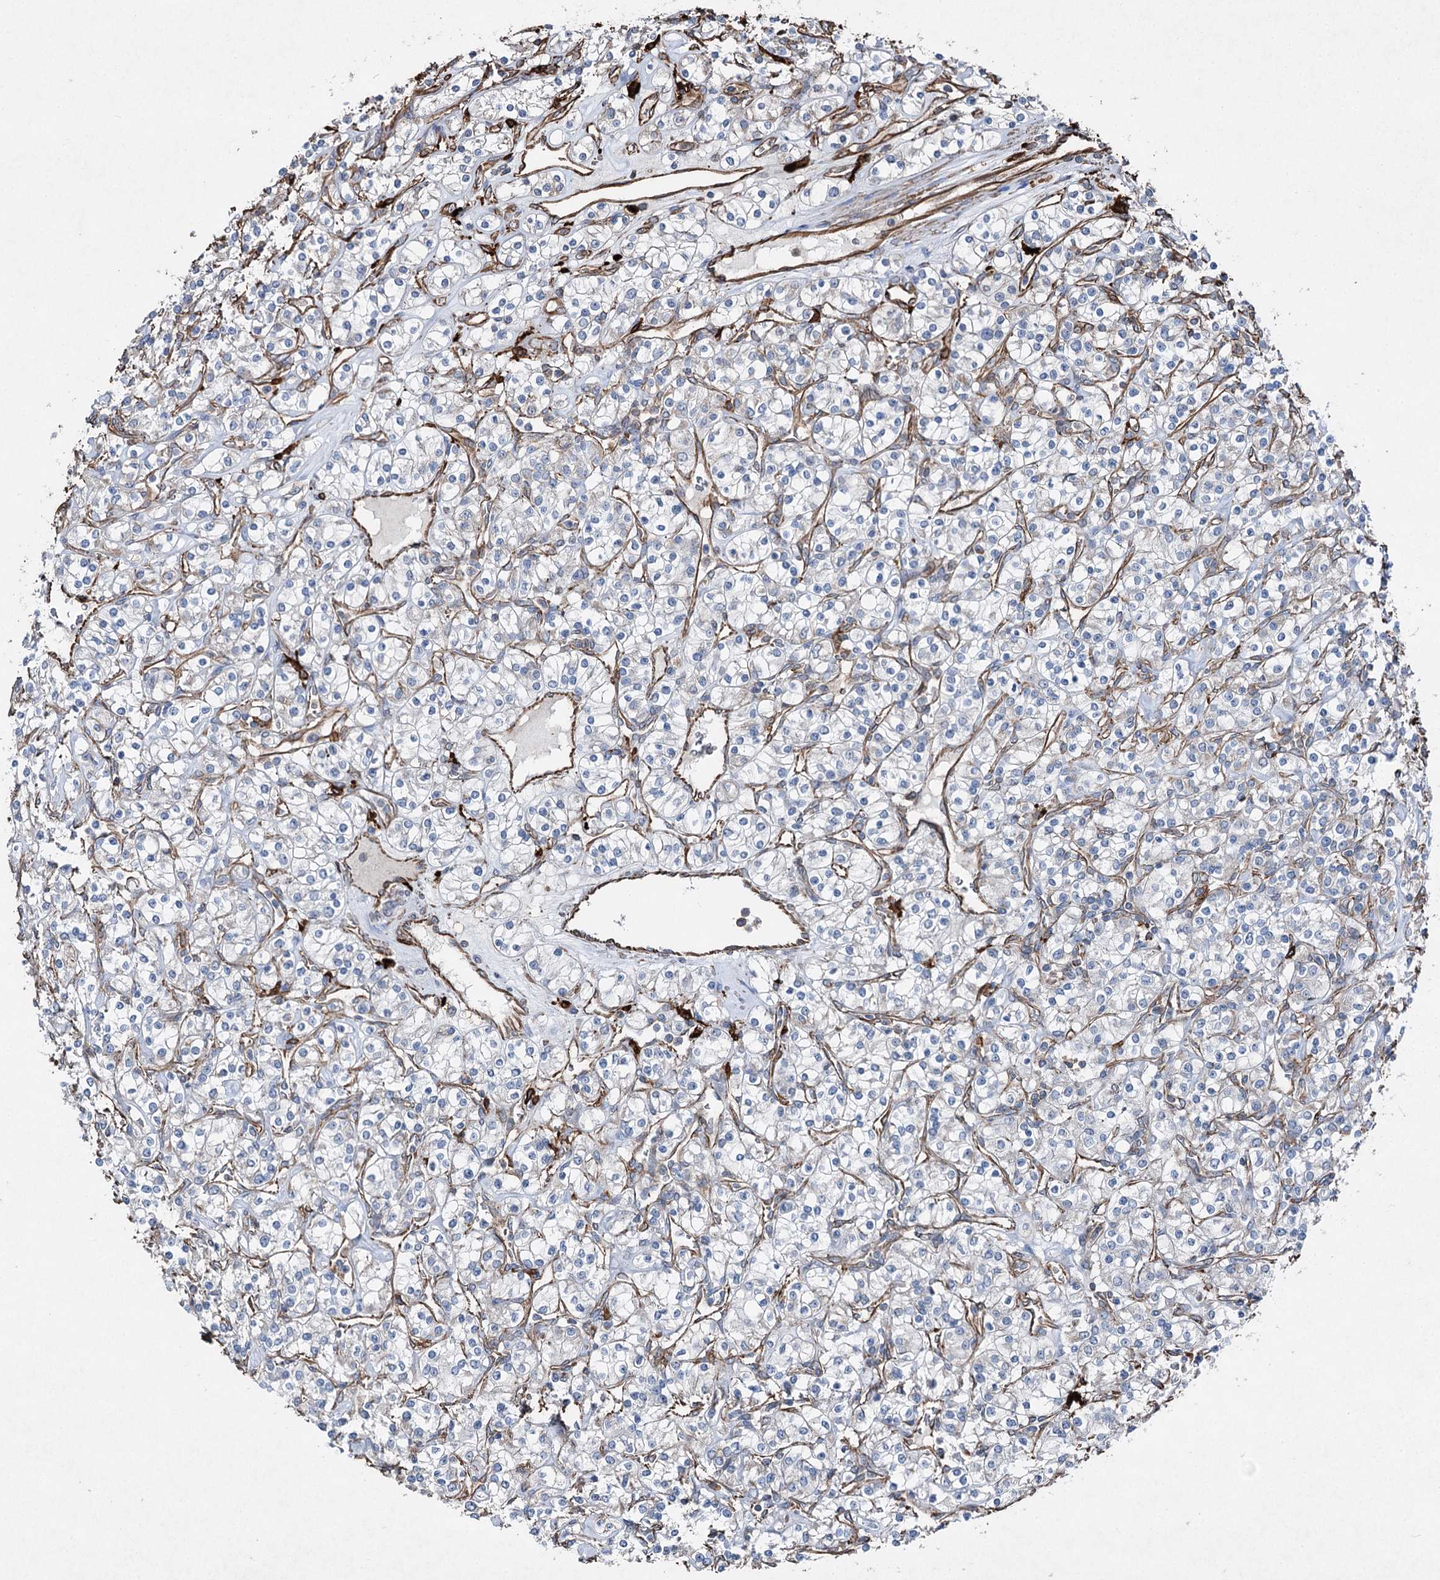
{"staining": {"intensity": "negative", "quantity": "none", "location": "none"}, "tissue": "renal cancer", "cell_type": "Tumor cells", "image_type": "cancer", "snomed": [{"axis": "morphology", "description": "Adenocarcinoma, NOS"}, {"axis": "topography", "description": "Kidney"}], "caption": "IHC of renal adenocarcinoma displays no positivity in tumor cells.", "gene": "CLEC4M", "patient": {"sex": "male", "age": 77}}